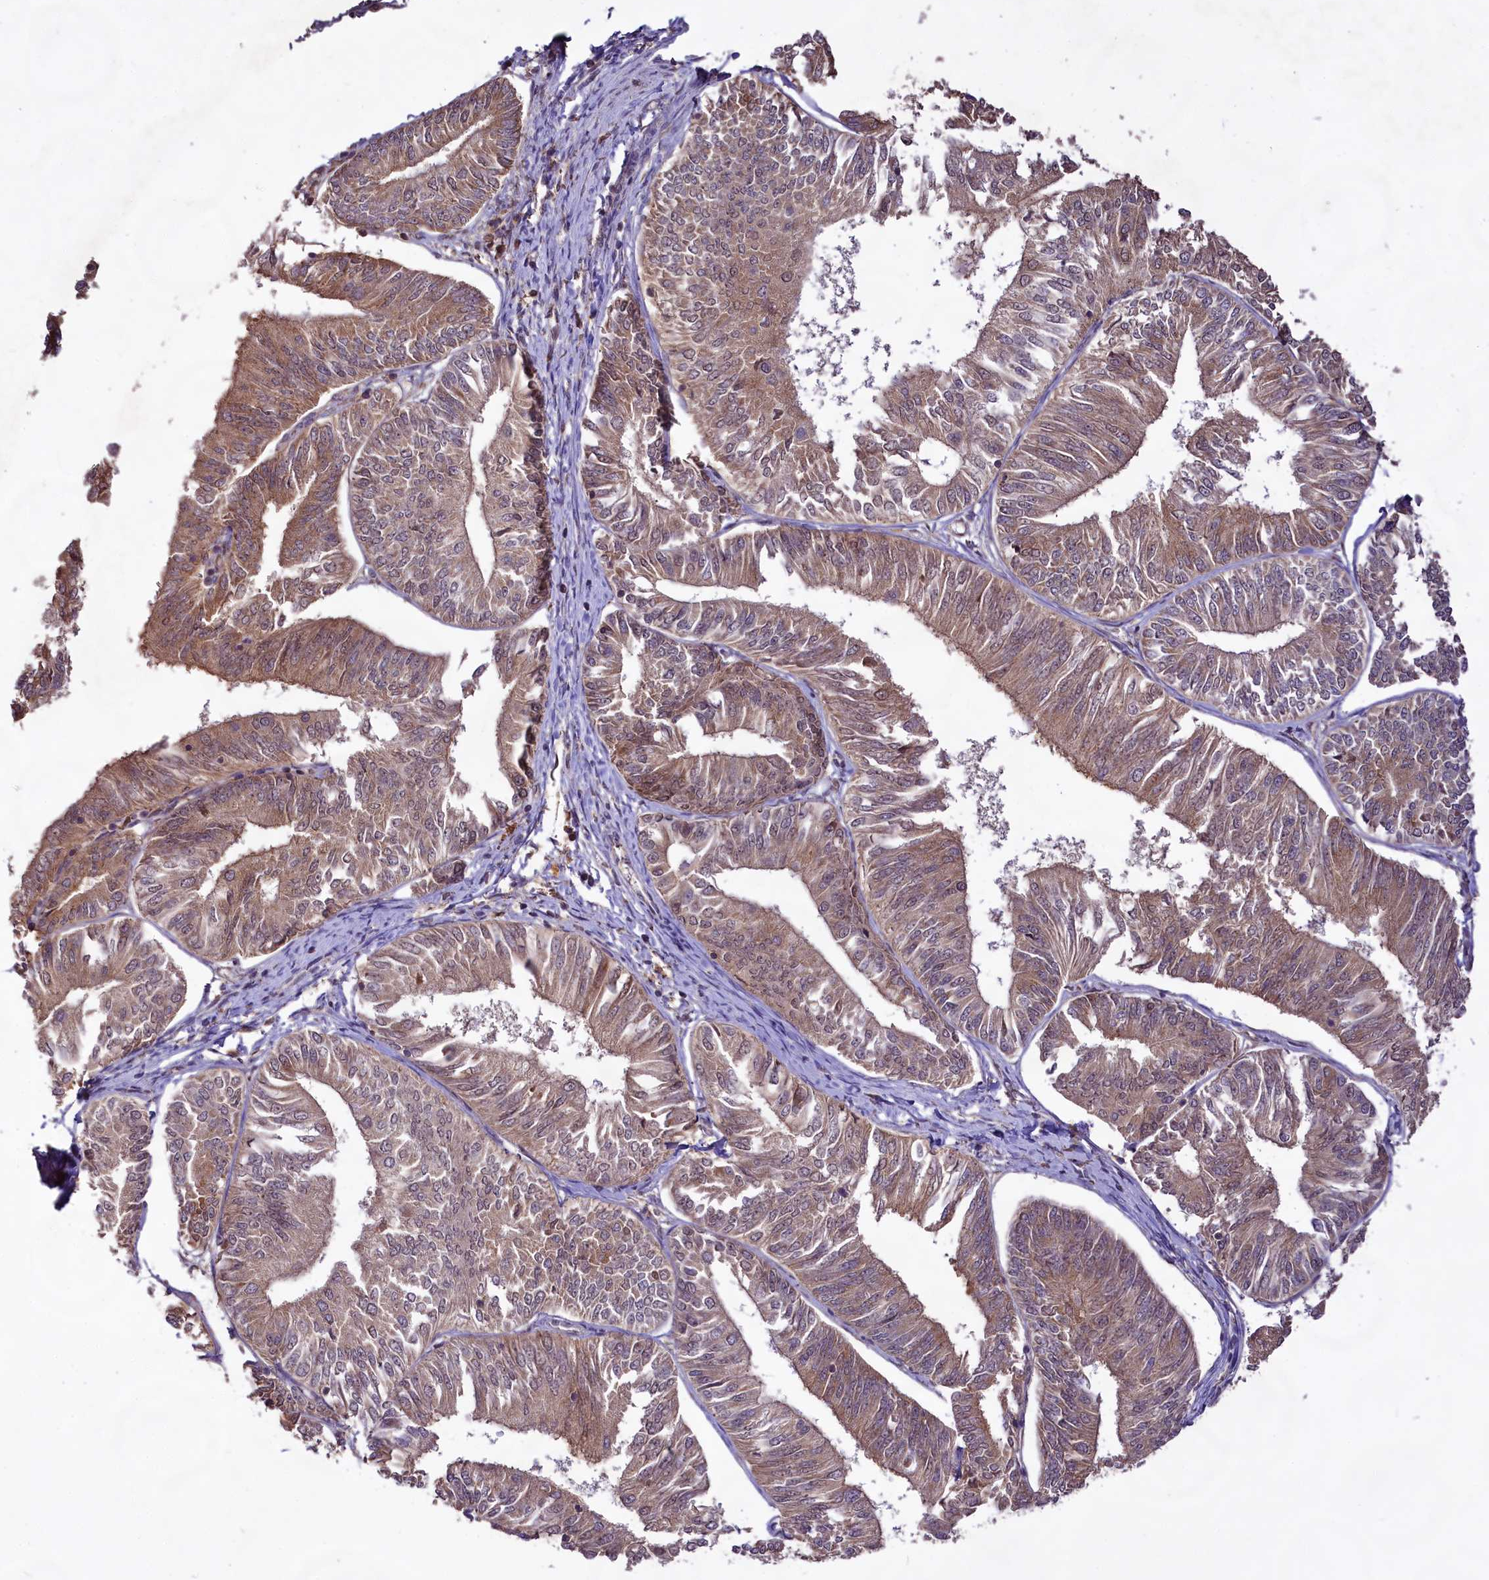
{"staining": {"intensity": "weak", "quantity": ">75%", "location": "cytoplasmic/membranous,nuclear"}, "tissue": "endometrial cancer", "cell_type": "Tumor cells", "image_type": "cancer", "snomed": [{"axis": "morphology", "description": "Adenocarcinoma, NOS"}, {"axis": "topography", "description": "Endometrium"}], "caption": "DAB immunohistochemical staining of endometrial cancer displays weak cytoplasmic/membranous and nuclear protein positivity in about >75% of tumor cells.", "gene": "RRP8", "patient": {"sex": "female", "age": 58}}